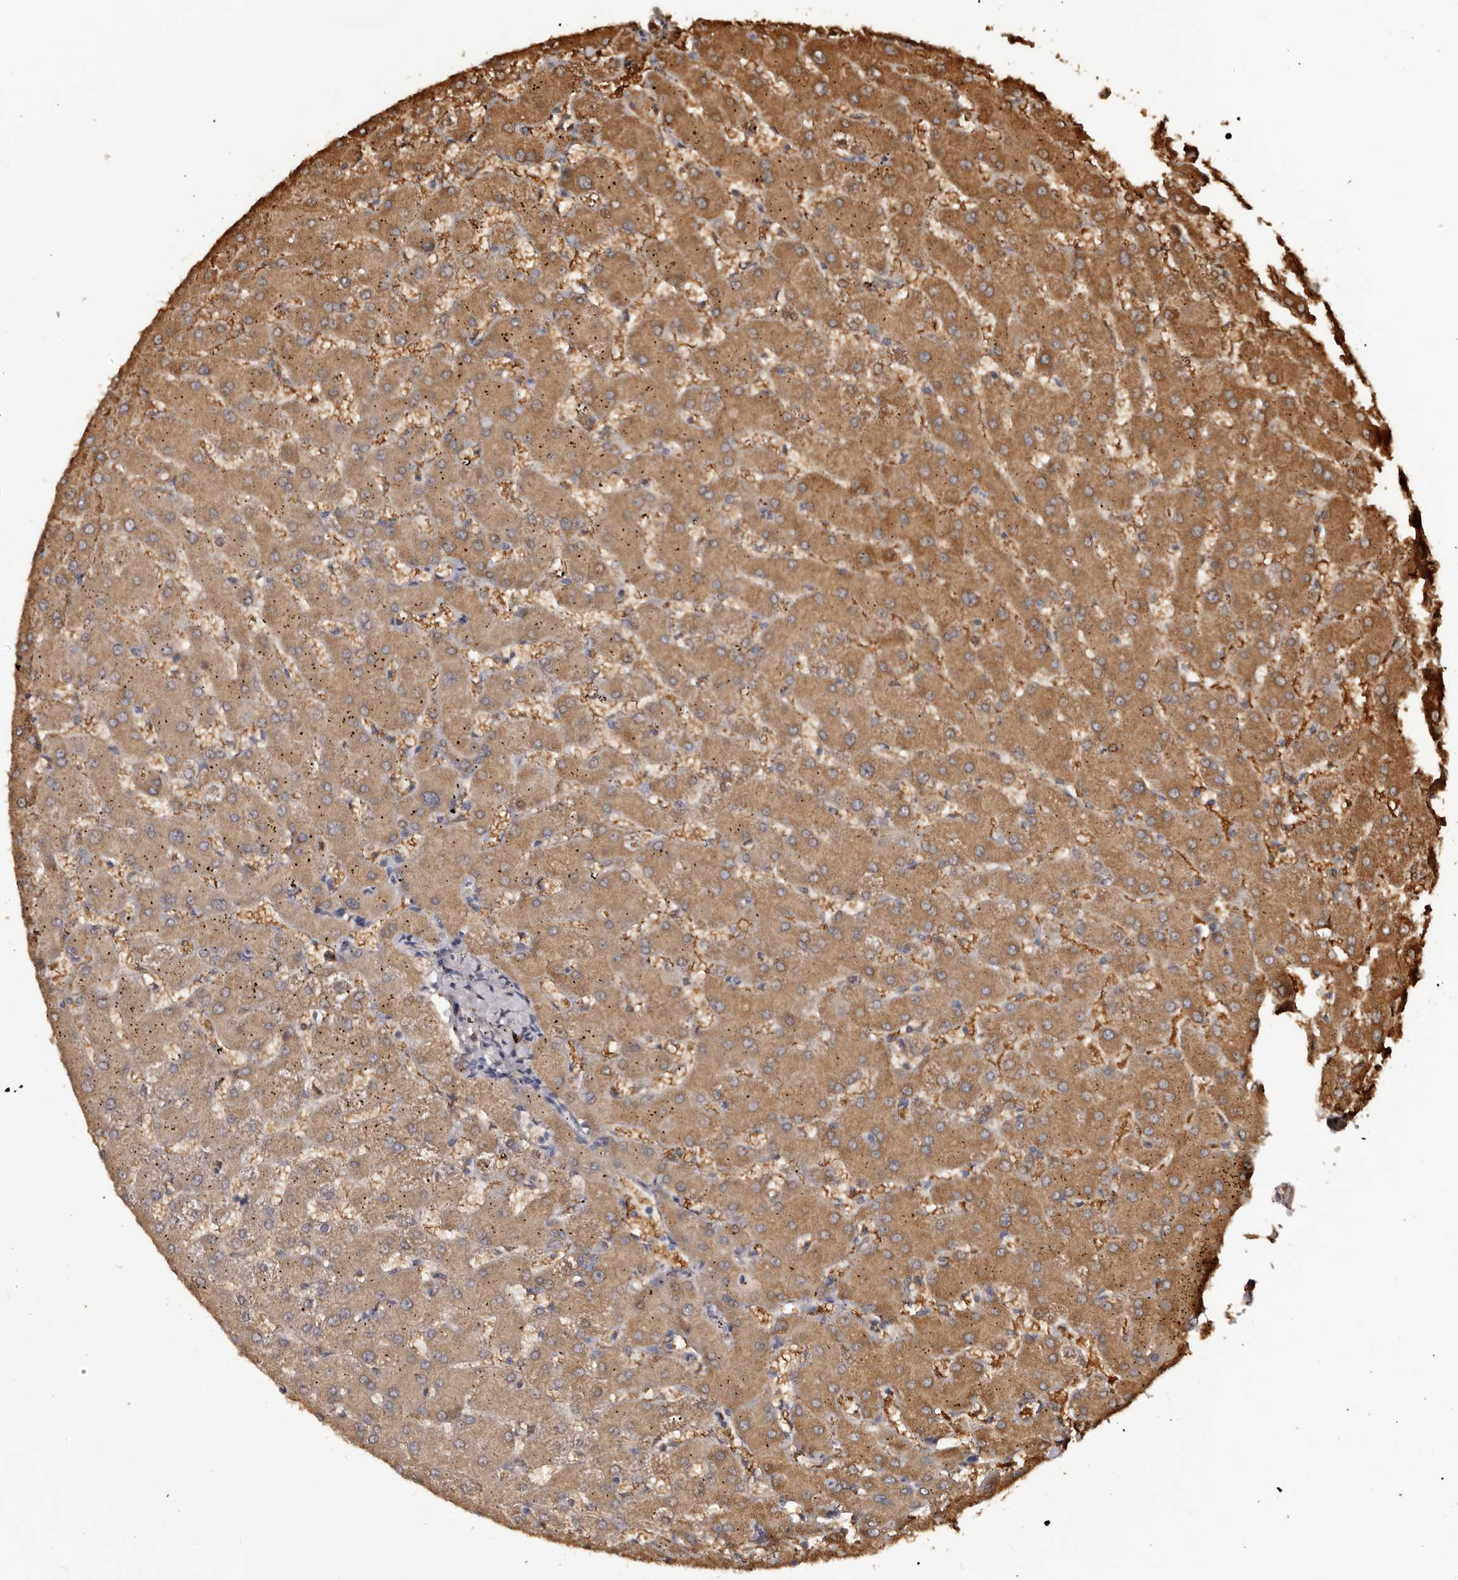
{"staining": {"intensity": "moderate", "quantity": ">75%", "location": "cytoplasmic/membranous"}, "tissue": "liver", "cell_type": "Cholangiocytes", "image_type": "normal", "snomed": [{"axis": "morphology", "description": "Normal tissue, NOS"}, {"axis": "topography", "description": "Liver"}], "caption": "Human liver stained for a protein (brown) displays moderate cytoplasmic/membranous positive positivity in approximately >75% of cholangiocytes.", "gene": "KCNJ8", "patient": {"sex": "female", "age": 63}}